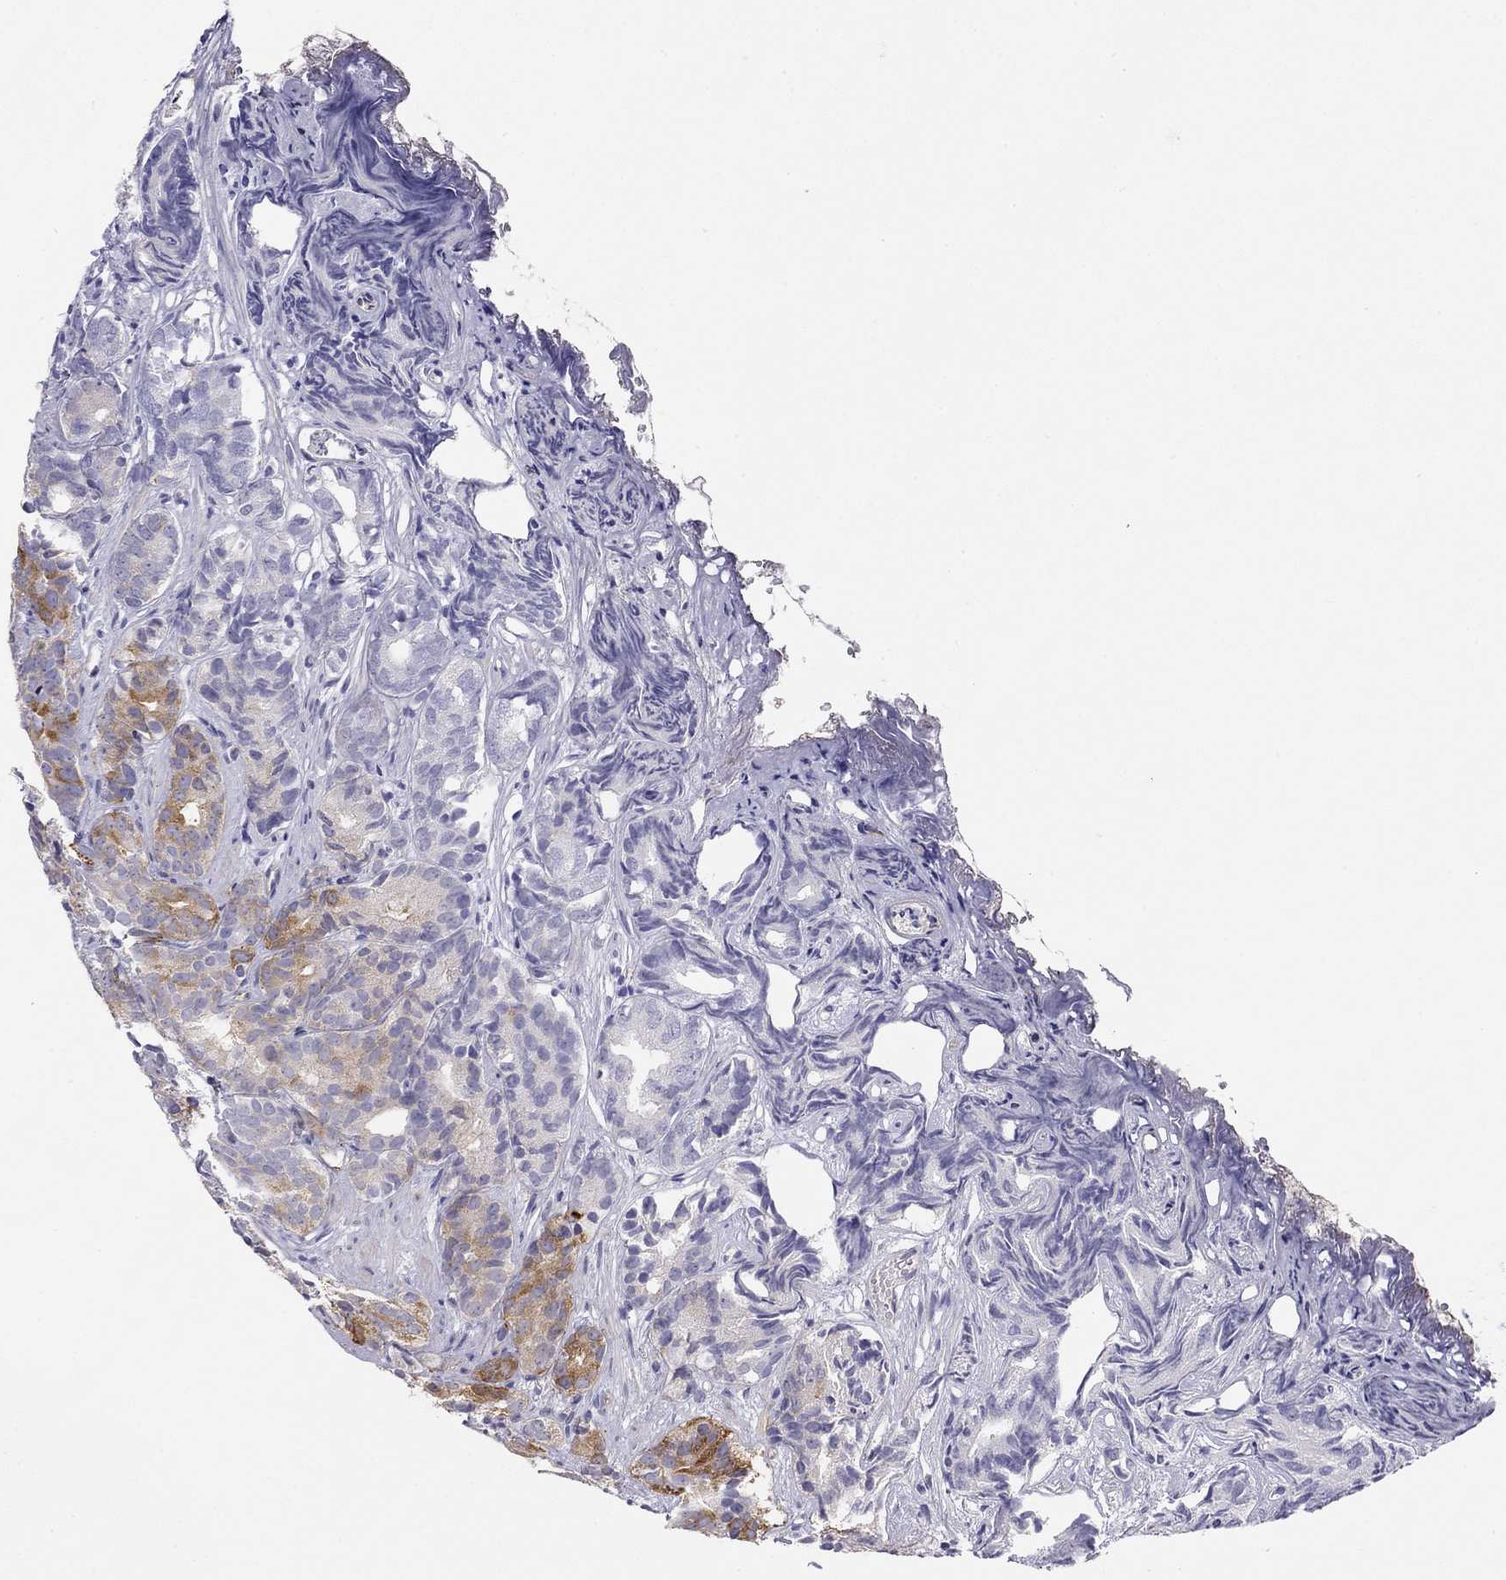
{"staining": {"intensity": "strong", "quantity": "<25%", "location": "cytoplasmic/membranous"}, "tissue": "prostate cancer", "cell_type": "Tumor cells", "image_type": "cancer", "snomed": [{"axis": "morphology", "description": "Adenocarcinoma, High grade"}, {"axis": "topography", "description": "Prostate"}], "caption": "A photomicrograph of prostate cancer (adenocarcinoma (high-grade)) stained for a protein exhibits strong cytoplasmic/membranous brown staining in tumor cells. Immunohistochemistry stains the protein in brown and the nuclei are stained blue.", "gene": "RTL1", "patient": {"sex": "male", "age": 84}}